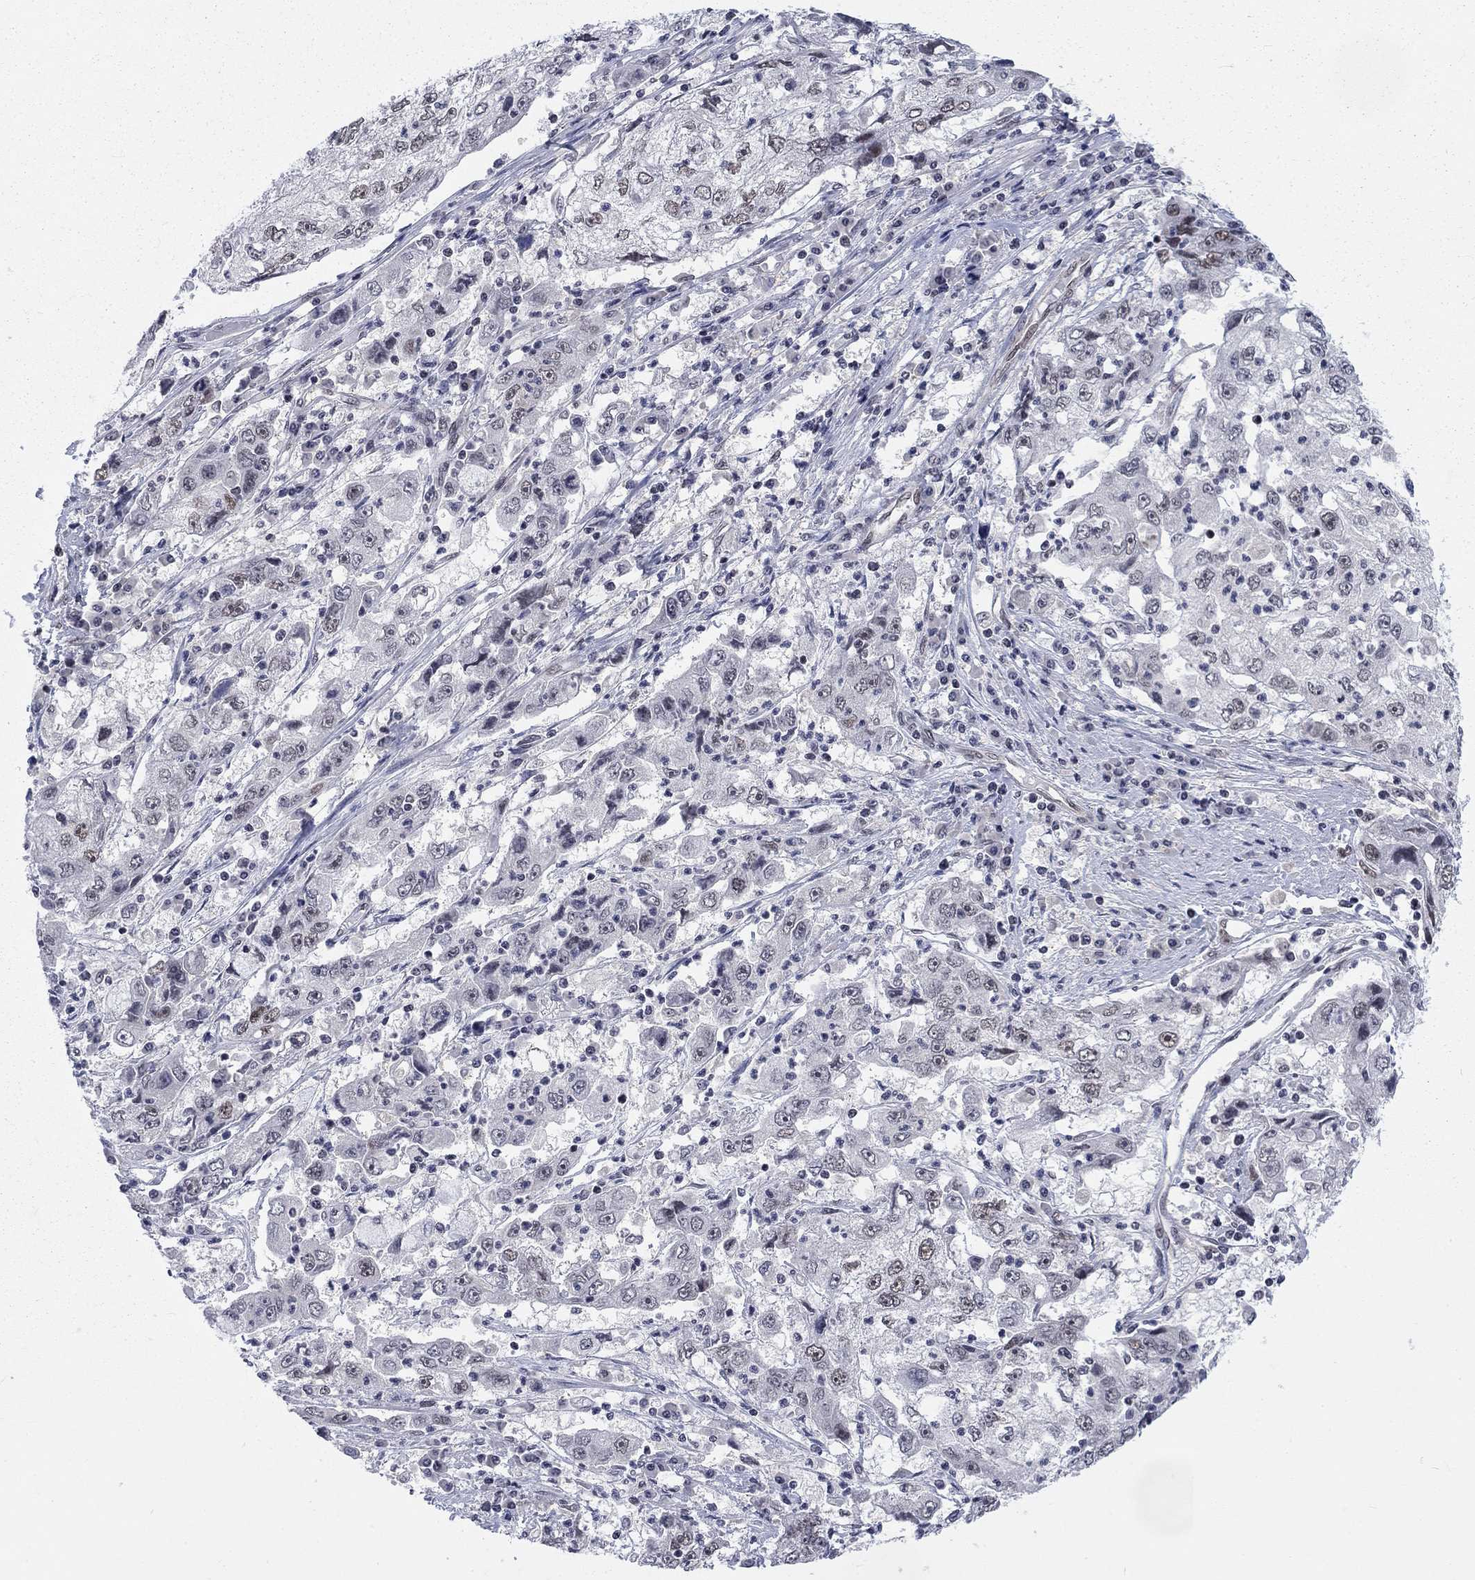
{"staining": {"intensity": "moderate", "quantity": "<25%", "location": "nuclear"}, "tissue": "cervical cancer", "cell_type": "Tumor cells", "image_type": "cancer", "snomed": [{"axis": "morphology", "description": "Squamous cell carcinoma, NOS"}, {"axis": "topography", "description": "Cervix"}], "caption": "Protein analysis of cervical squamous cell carcinoma tissue demonstrates moderate nuclear expression in about <25% of tumor cells.", "gene": "FYTTD1", "patient": {"sex": "female", "age": 36}}